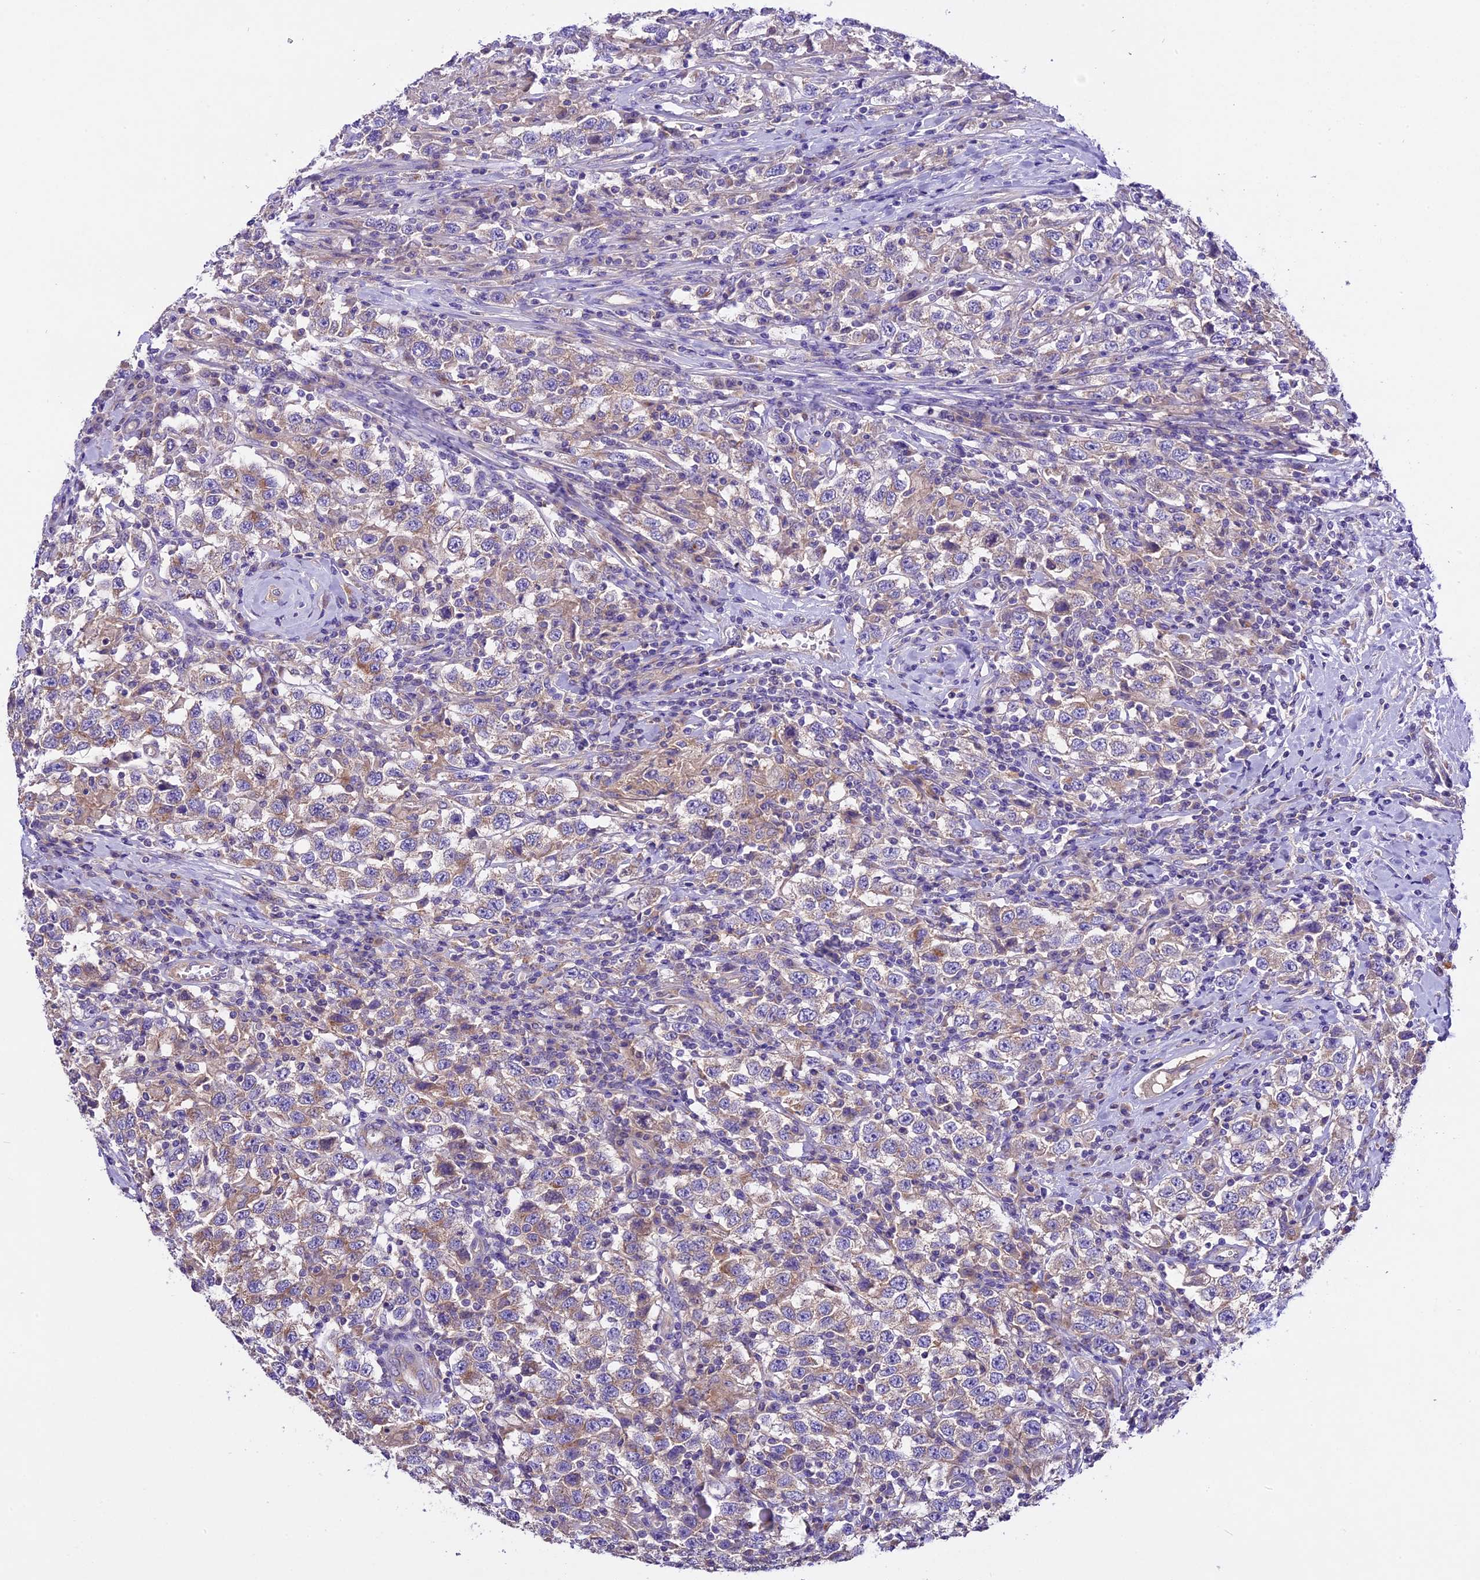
{"staining": {"intensity": "weak", "quantity": "<25%", "location": "cytoplasmic/membranous"}, "tissue": "testis cancer", "cell_type": "Tumor cells", "image_type": "cancer", "snomed": [{"axis": "morphology", "description": "Seminoma, NOS"}, {"axis": "topography", "description": "Testis"}], "caption": "Immunohistochemistry of testis seminoma shows no positivity in tumor cells.", "gene": "PEMT", "patient": {"sex": "male", "age": 41}}